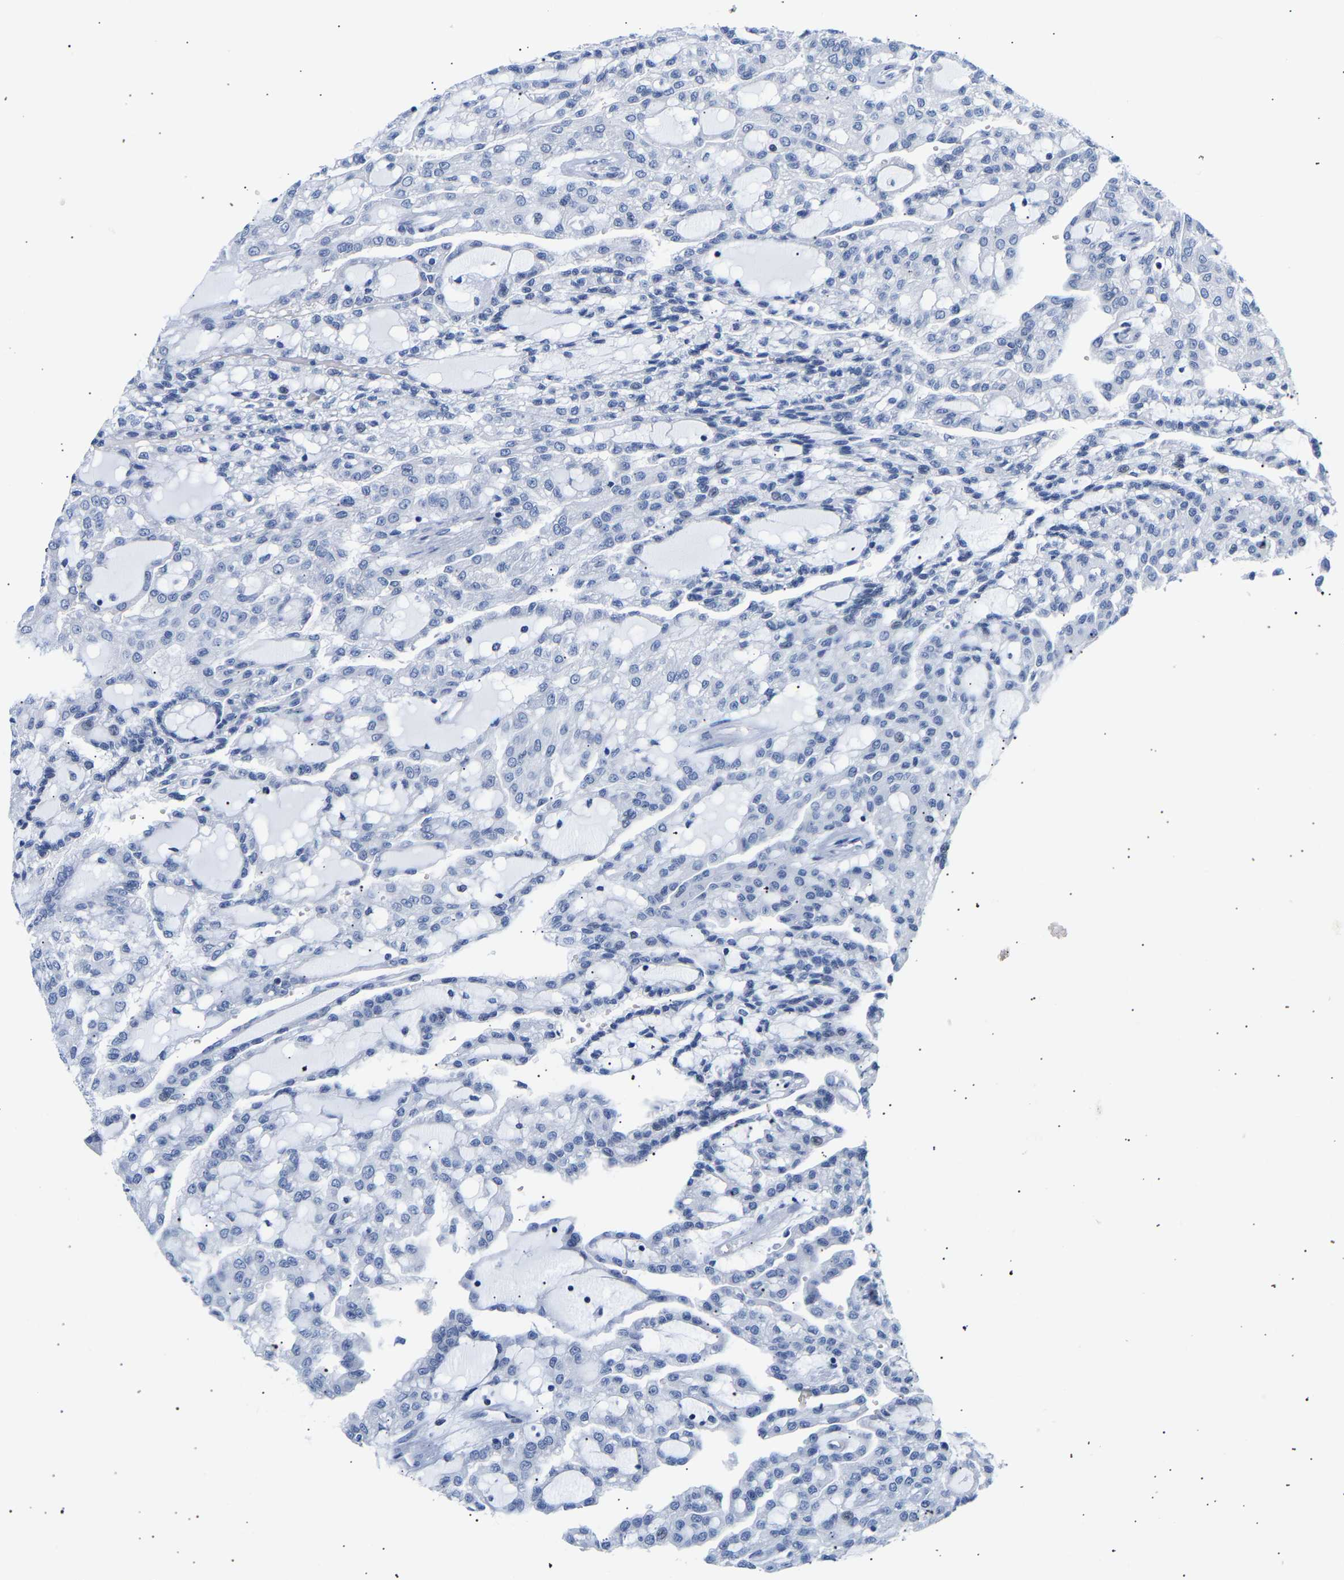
{"staining": {"intensity": "negative", "quantity": "none", "location": "none"}, "tissue": "renal cancer", "cell_type": "Tumor cells", "image_type": "cancer", "snomed": [{"axis": "morphology", "description": "Adenocarcinoma, NOS"}, {"axis": "topography", "description": "Kidney"}], "caption": "DAB immunohistochemical staining of human renal cancer (adenocarcinoma) shows no significant expression in tumor cells. Nuclei are stained in blue.", "gene": "SPINK2", "patient": {"sex": "male", "age": 63}}